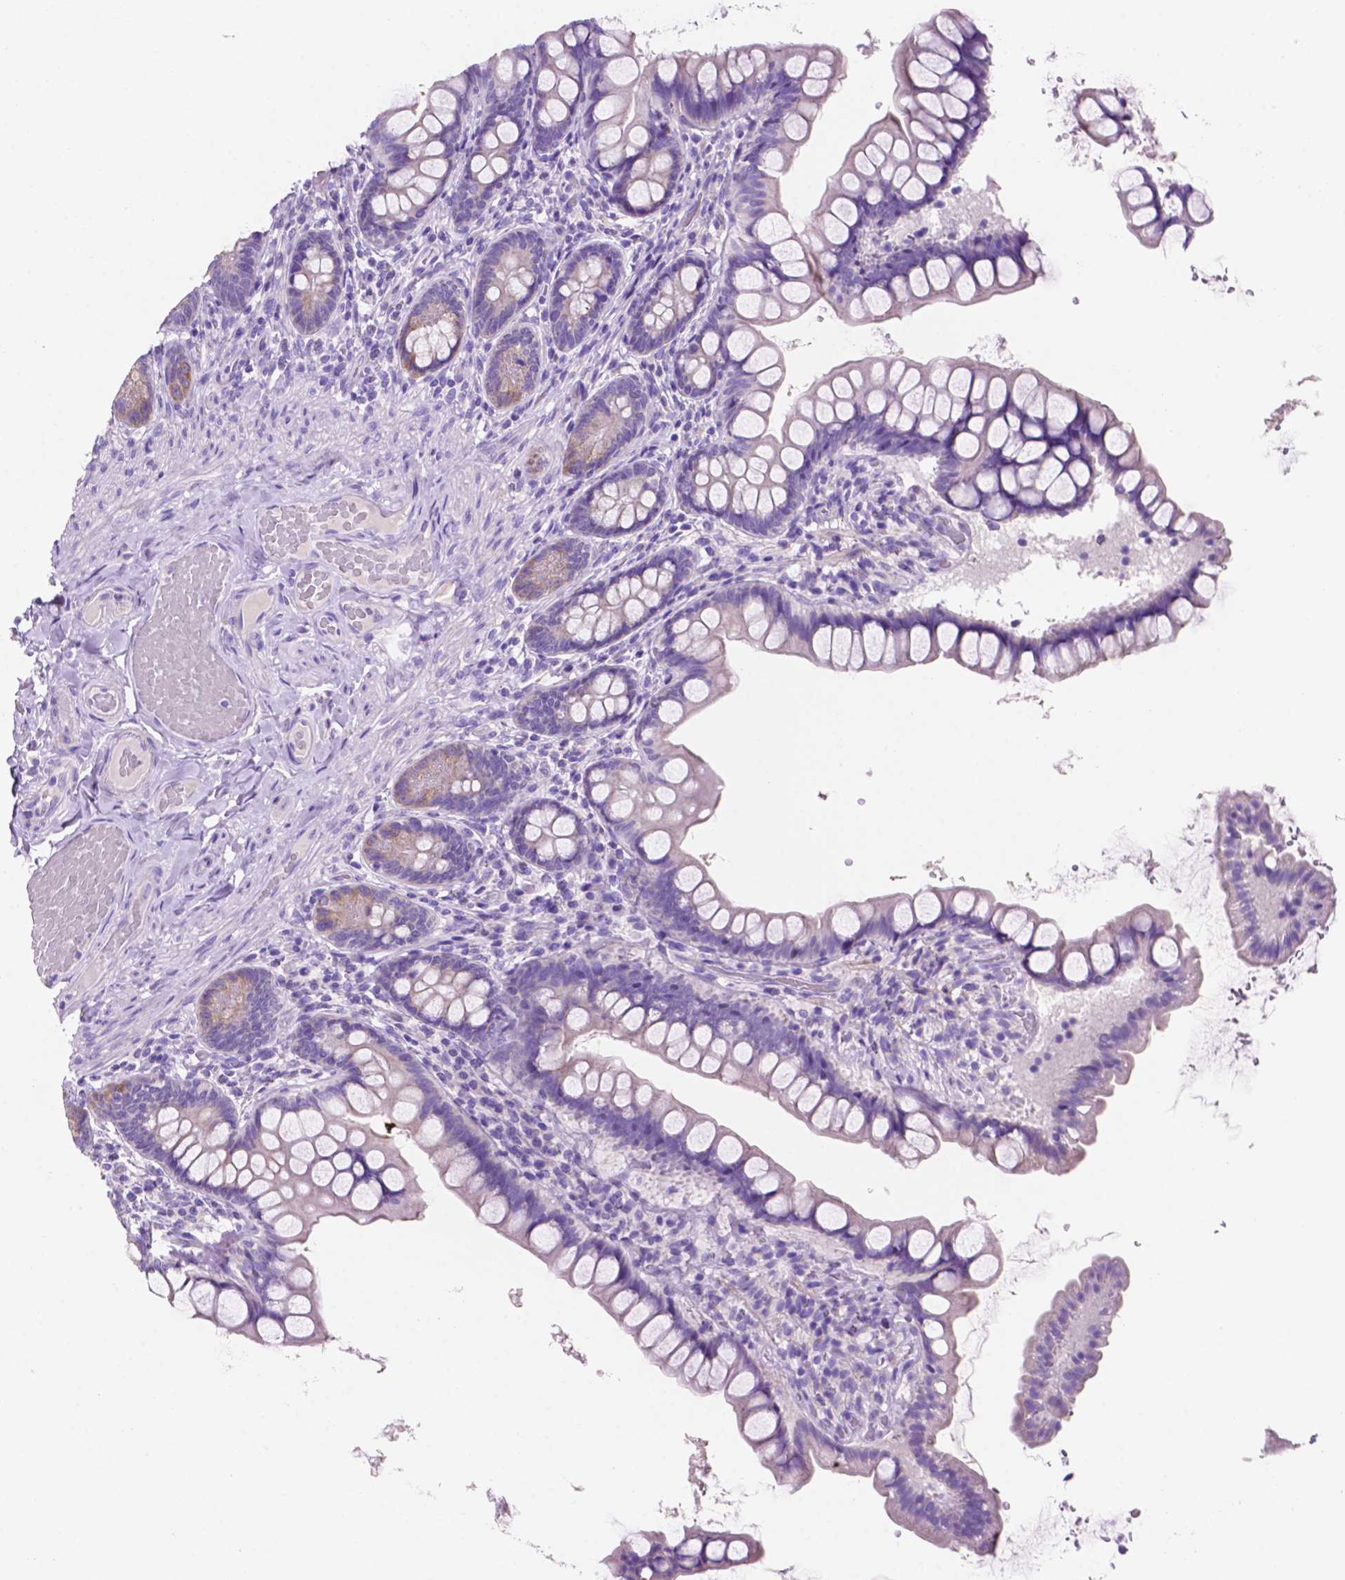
{"staining": {"intensity": "moderate", "quantity": "<25%", "location": "cytoplasmic/membranous"}, "tissue": "small intestine", "cell_type": "Glandular cells", "image_type": "normal", "snomed": [{"axis": "morphology", "description": "Normal tissue, NOS"}, {"axis": "topography", "description": "Small intestine"}], "caption": "High-magnification brightfield microscopy of unremarkable small intestine stained with DAB (brown) and counterstained with hematoxylin (blue). glandular cells exhibit moderate cytoplasmic/membranous staining is identified in approximately<25% of cells.", "gene": "CEACAM7", "patient": {"sex": "male", "age": 70}}